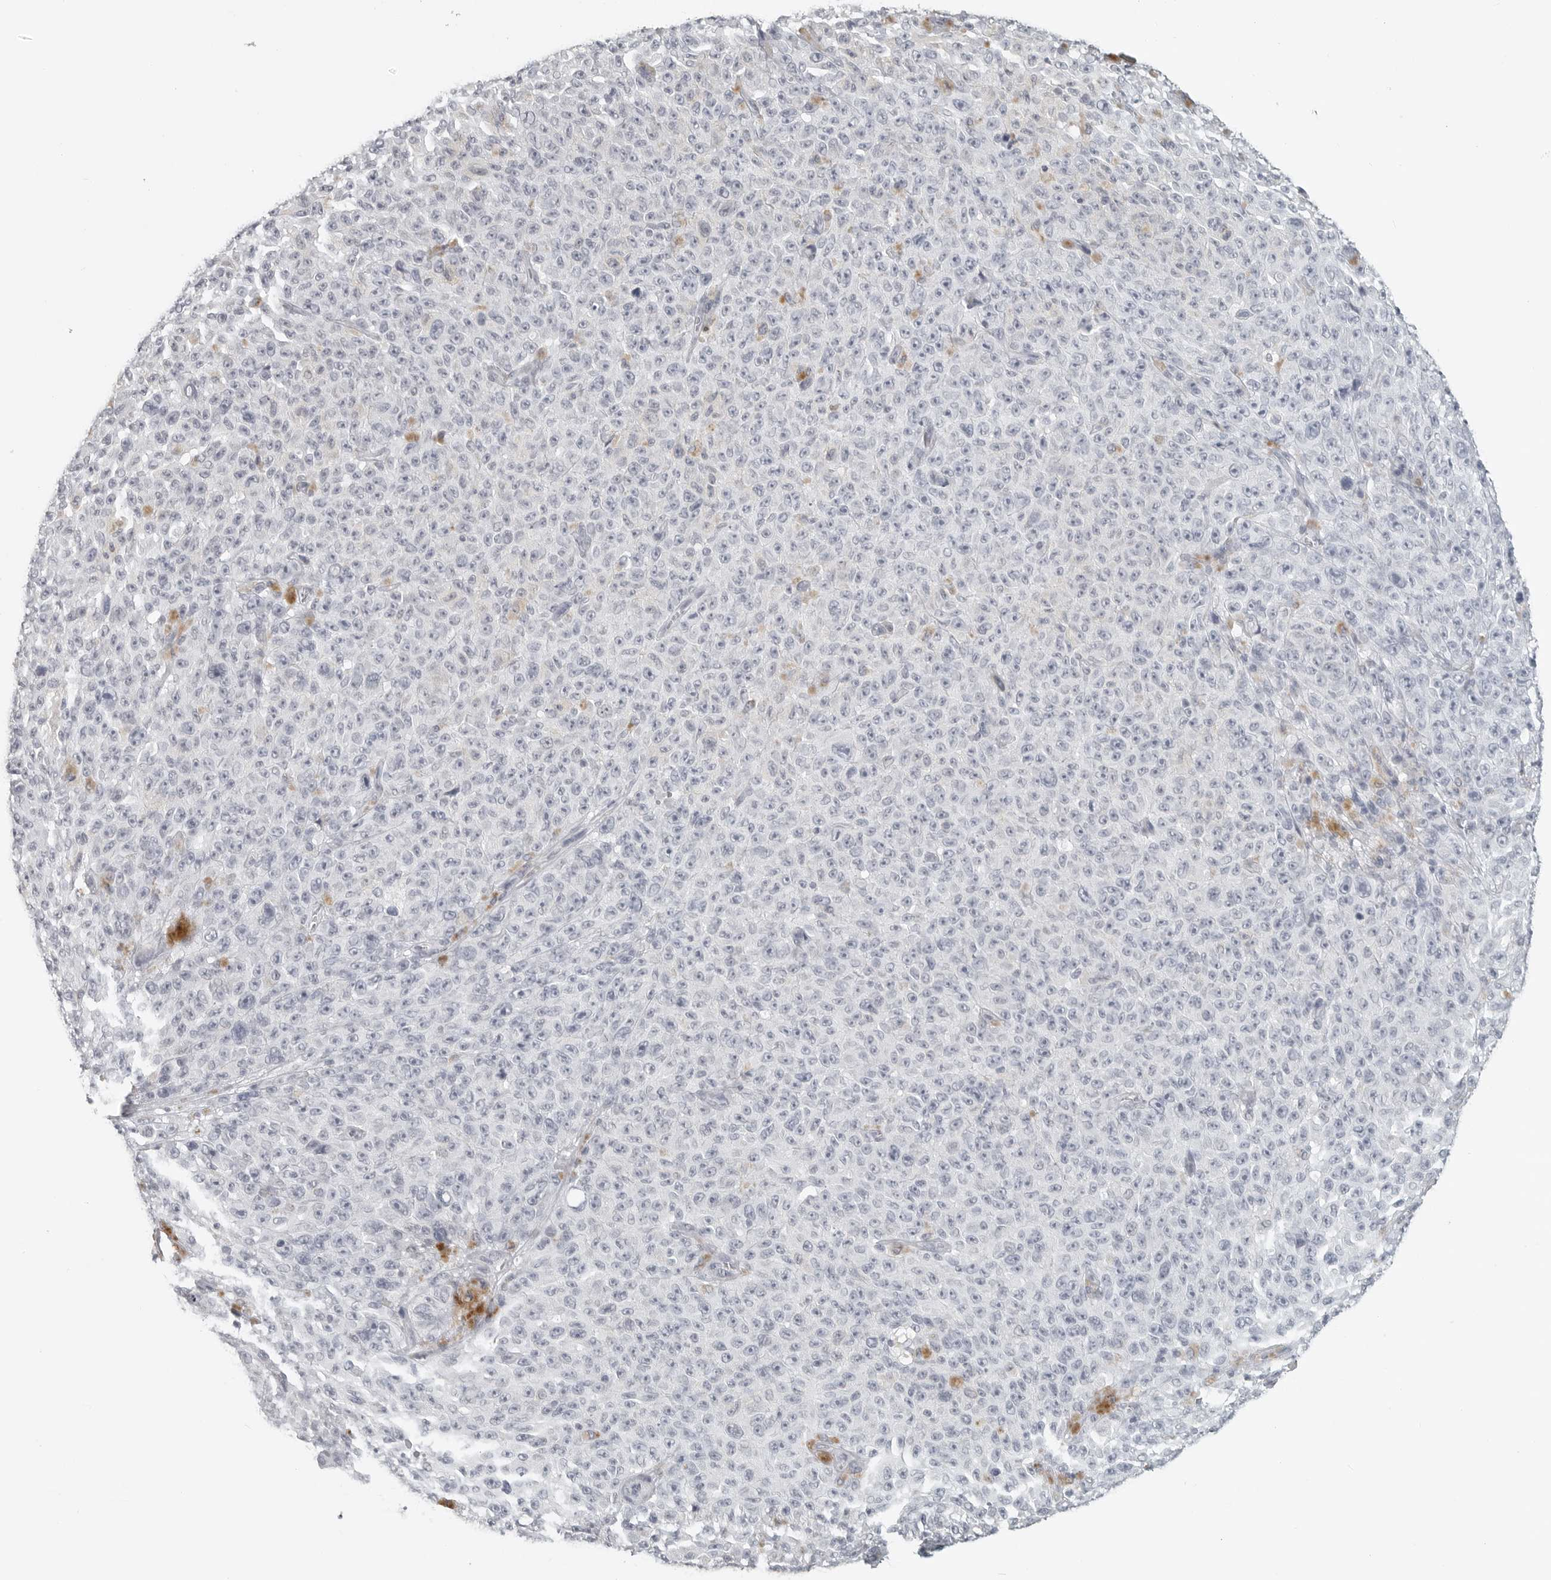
{"staining": {"intensity": "negative", "quantity": "none", "location": "none"}, "tissue": "melanoma", "cell_type": "Tumor cells", "image_type": "cancer", "snomed": [{"axis": "morphology", "description": "Malignant melanoma, NOS"}, {"axis": "topography", "description": "Skin"}], "caption": "Immunohistochemical staining of human melanoma shows no significant positivity in tumor cells. (IHC, brightfield microscopy, high magnification).", "gene": "BPIFA1", "patient": {"sex": "female", "age": 82}}